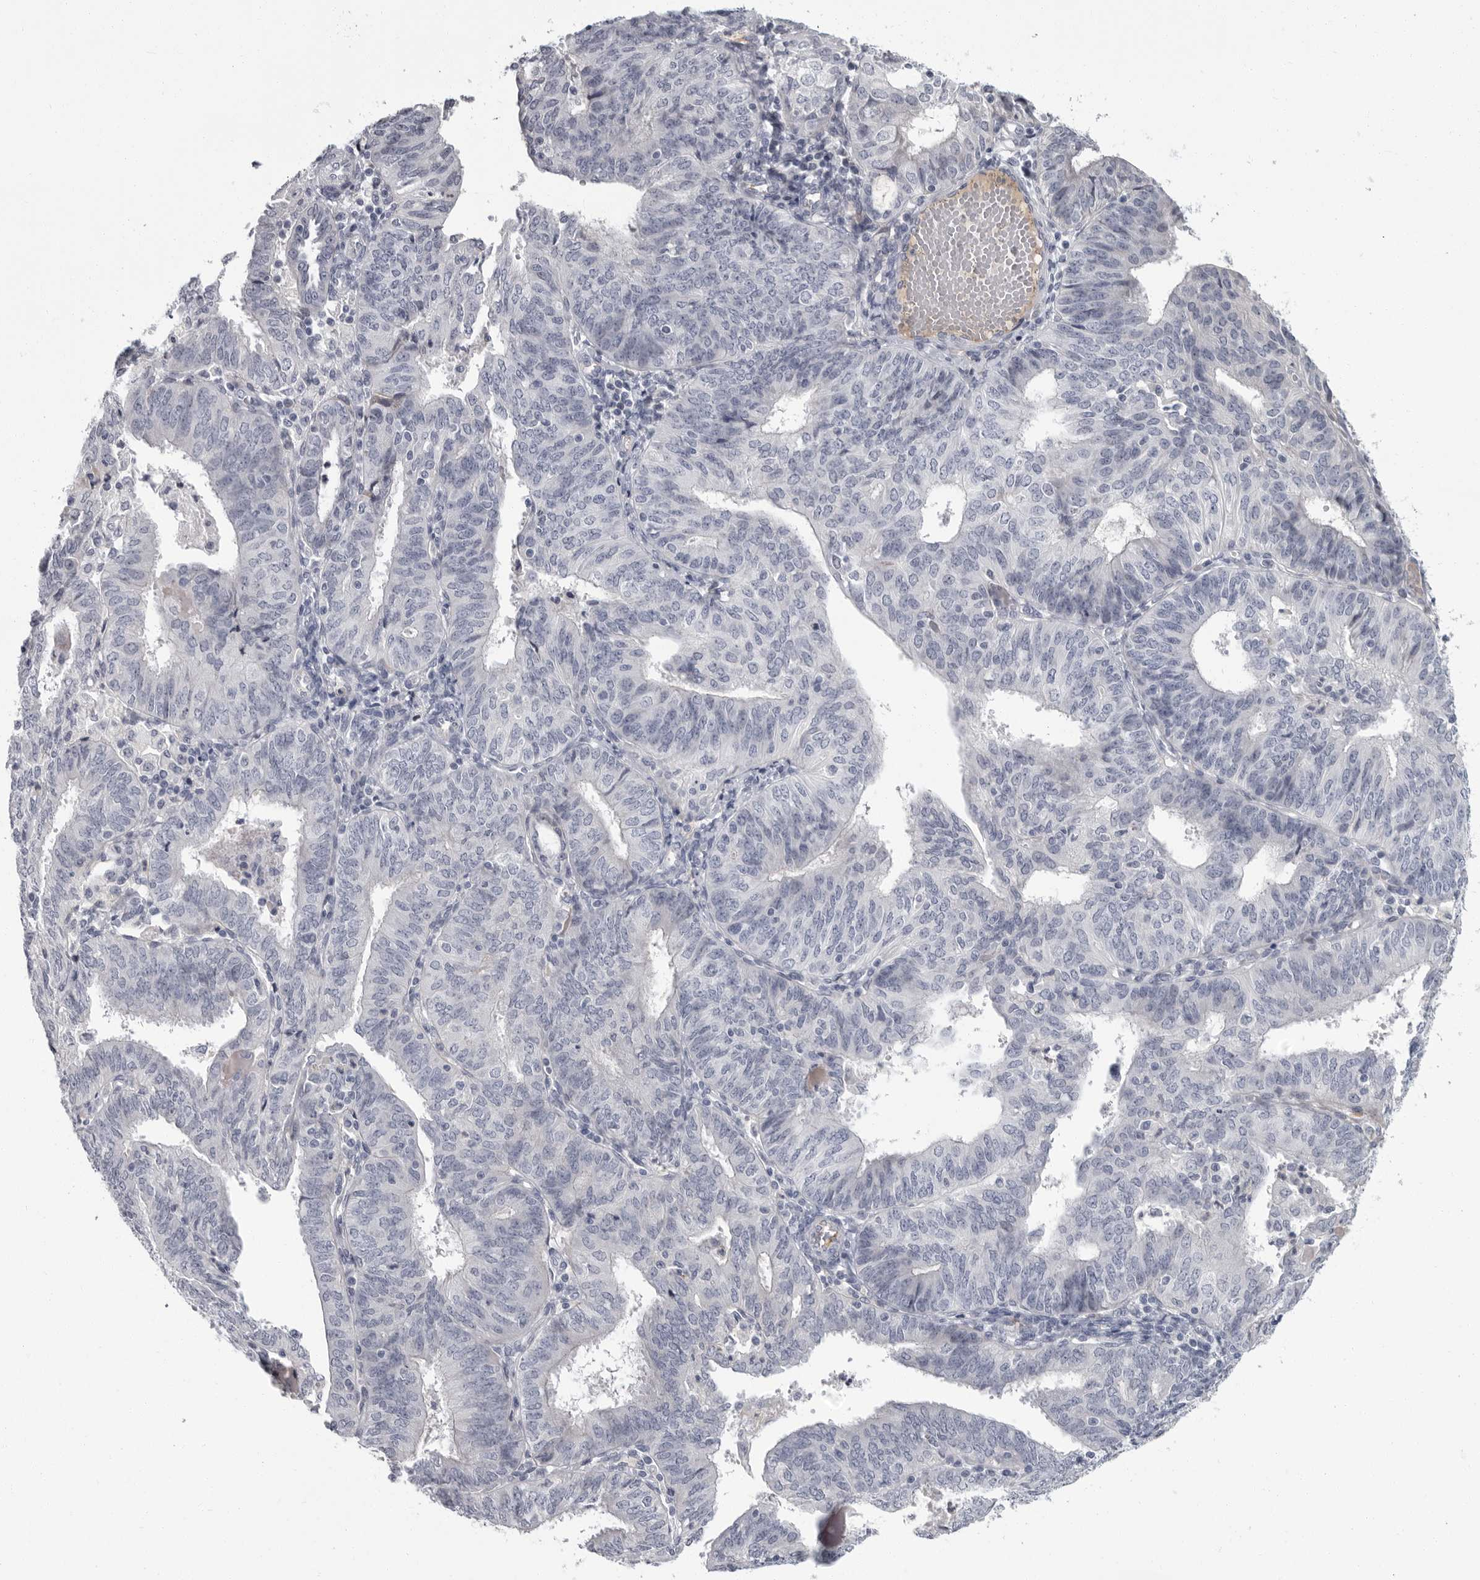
{"staining": {"intensity": "negative", "quantity": "none", "location": "none"}, "tissue": "endometrial cancer", "cell_type": "Tumor cells", "image_type": "cancer", "snomed": [{"axis": "morphology", "description": "Adenocarcinoma, NOS"}, {"axis": "topography", "description": "Endometrium"}], "caption": "Immunohistochemistry (IHC) histopathology image of neoplastic tissue: human endometrial cancer (adenocarcinoma) stained with DAB demonstrates no significant protein expression in tumor cells.", "gene": "SLC25A39", "patient": {"sex": "female", "age": 58}}